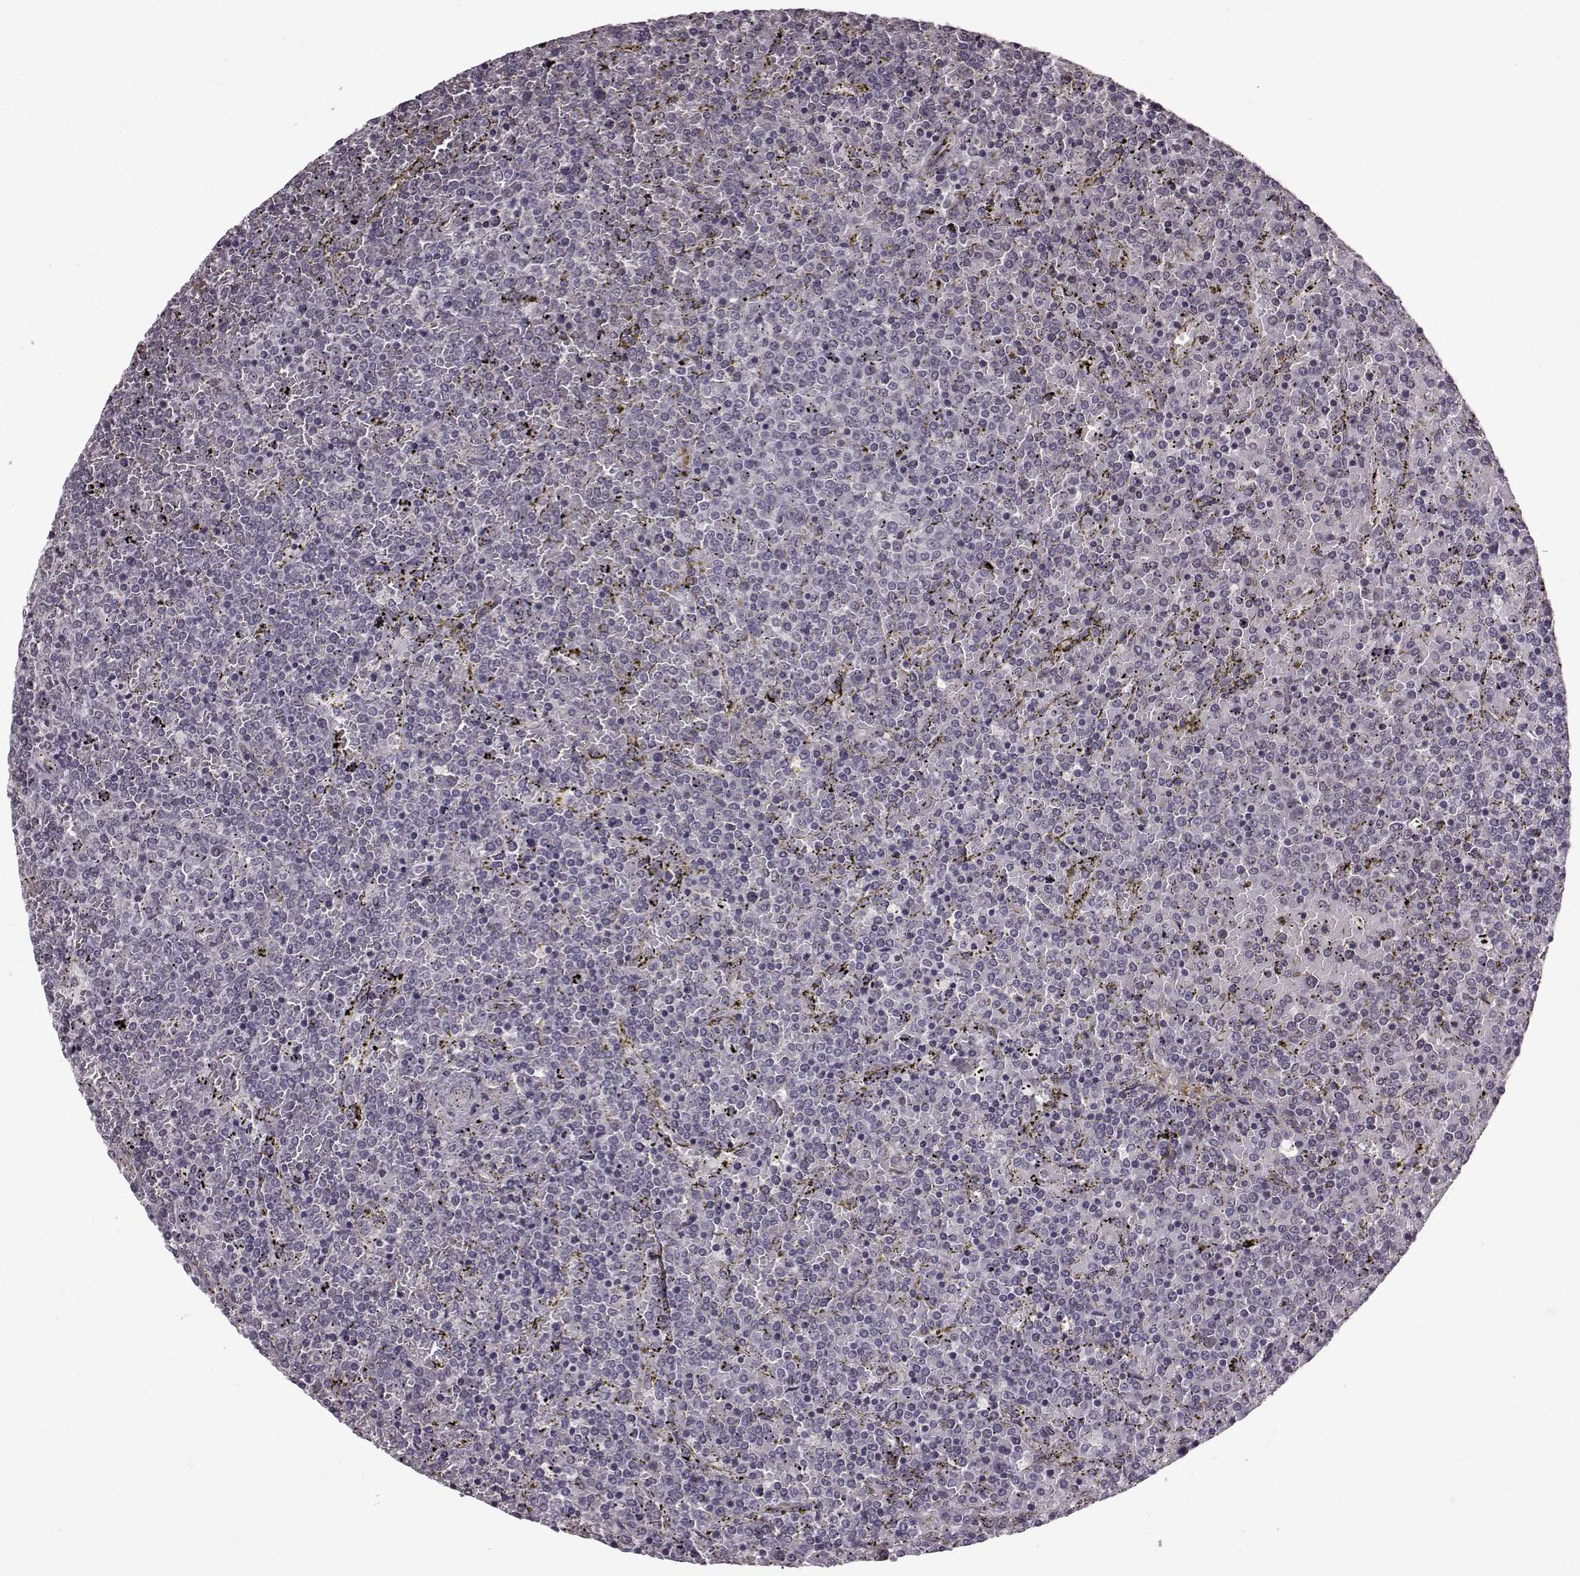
{"staining": {"intensity": "negative", "quantity": "none", "location": "none"}, "tissue": "lymphoma", "cell_type": "Tumor cells", "image_type": "cancer", "snomed": [{"axis": "morphology", "description": "Malignant lymphoma, non-Hodgkin's type, Low grade"}, {"axis": "topography", "description": "Spleen"}], "caption": "Histopathology image shows no protein staining in tumor cells of lymphoma tissue.", "gene": "SLC28A2", "patient": {"sex": "female", "age": 77}}